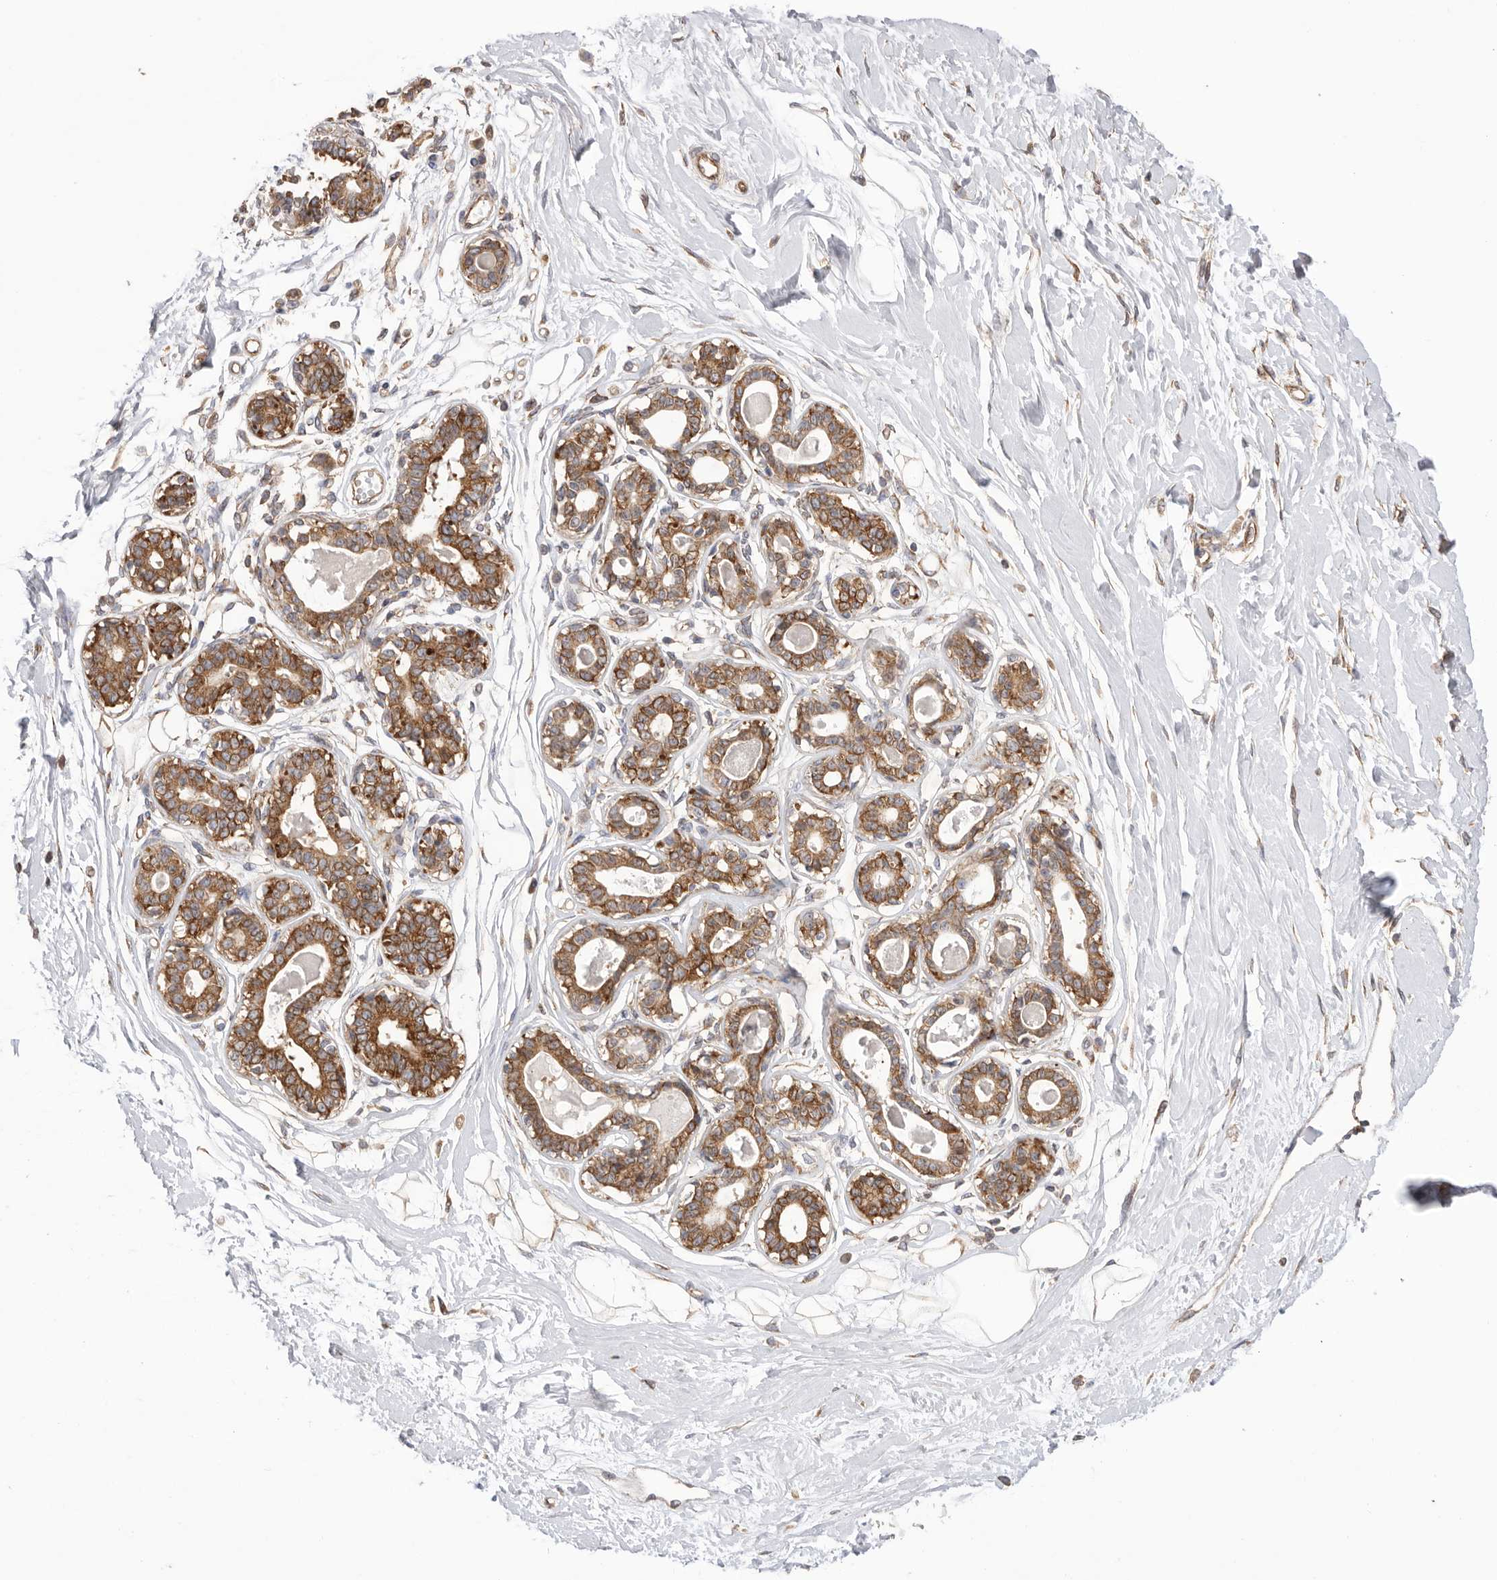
{"staining": {"intensity": "strong", "quantity": ">75%", "location": "cytoplasmic/membranous"}, "tissue": "breast", "cell_type": "Glandular cells", "image_type": "normal", "snomed": [{"axis": "morphology", "description": "Normal tissue, NOS"}, {"axis": "topography", "description": "Breast"}], "caption": "A high-resolution image shows IHC staining of normal breast, which shows strong cytoplasmic/membranous positivity in approximately >75% of glandular cells. (Brightfield microscopy of DAB IHC at high magnification).", "gene": "SERBP1", "patient": {"sex": "female", "age": 45}}